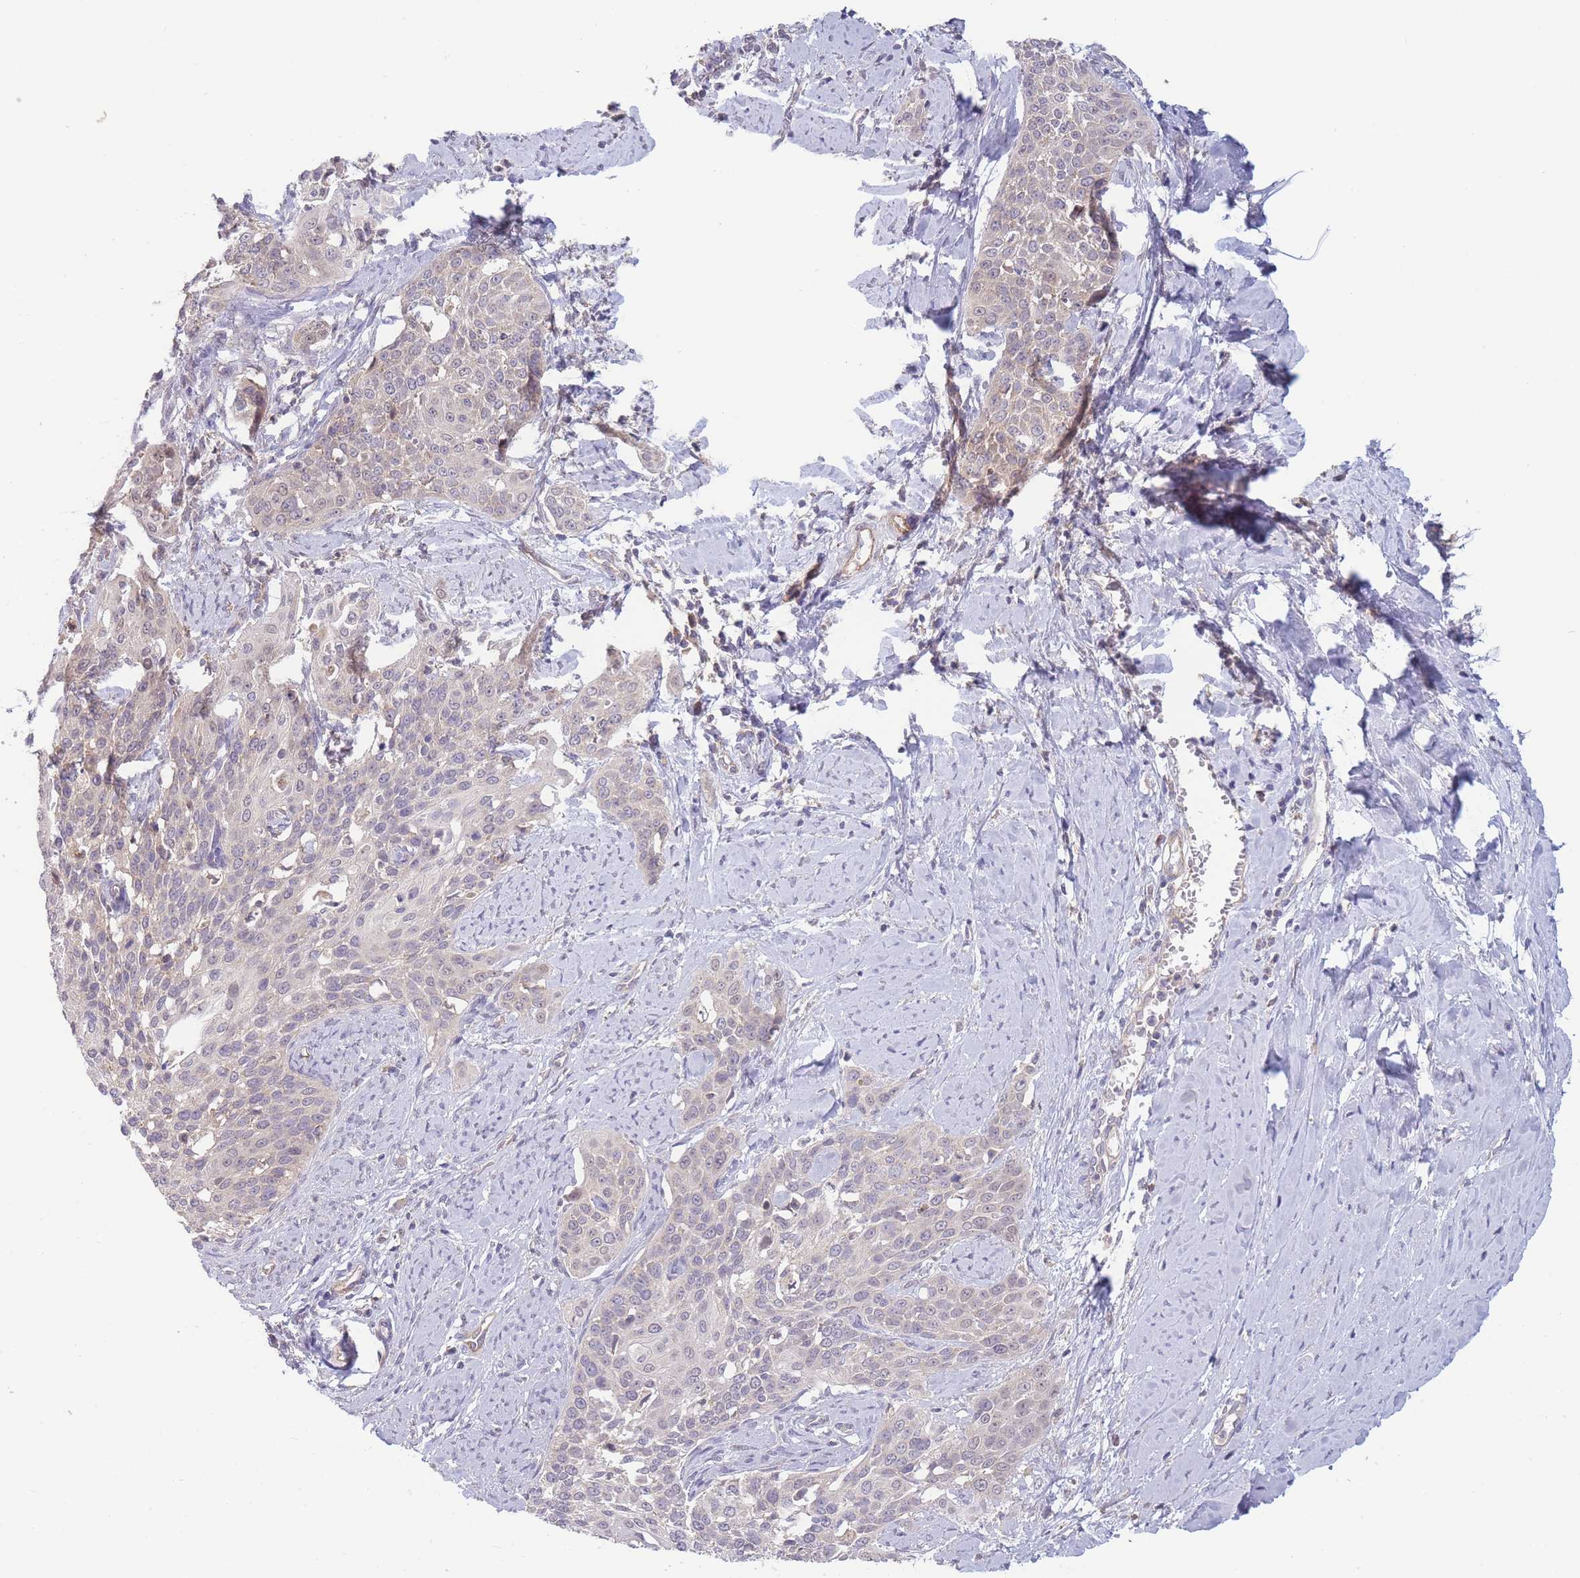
{"staining": {"intensity": "negative", "quantity": "none", "location": "none"}, "tissue": "cervical cancer", "cell_type": "Tumor cells", "image_type": "cancer", "snomed": [{"axis": "morphology", "description": "Squamous cell carcinoma, NOS"}, {"axis": "topography", "description": "Cervix"}], "caption": "The photomicrograph demonstrates no significant positivity in tumor cells of cervical cancer (squamous cell carcinoma).", "gene": "NDUFAF5", "patient": {"sex": "female", "age": 44}}